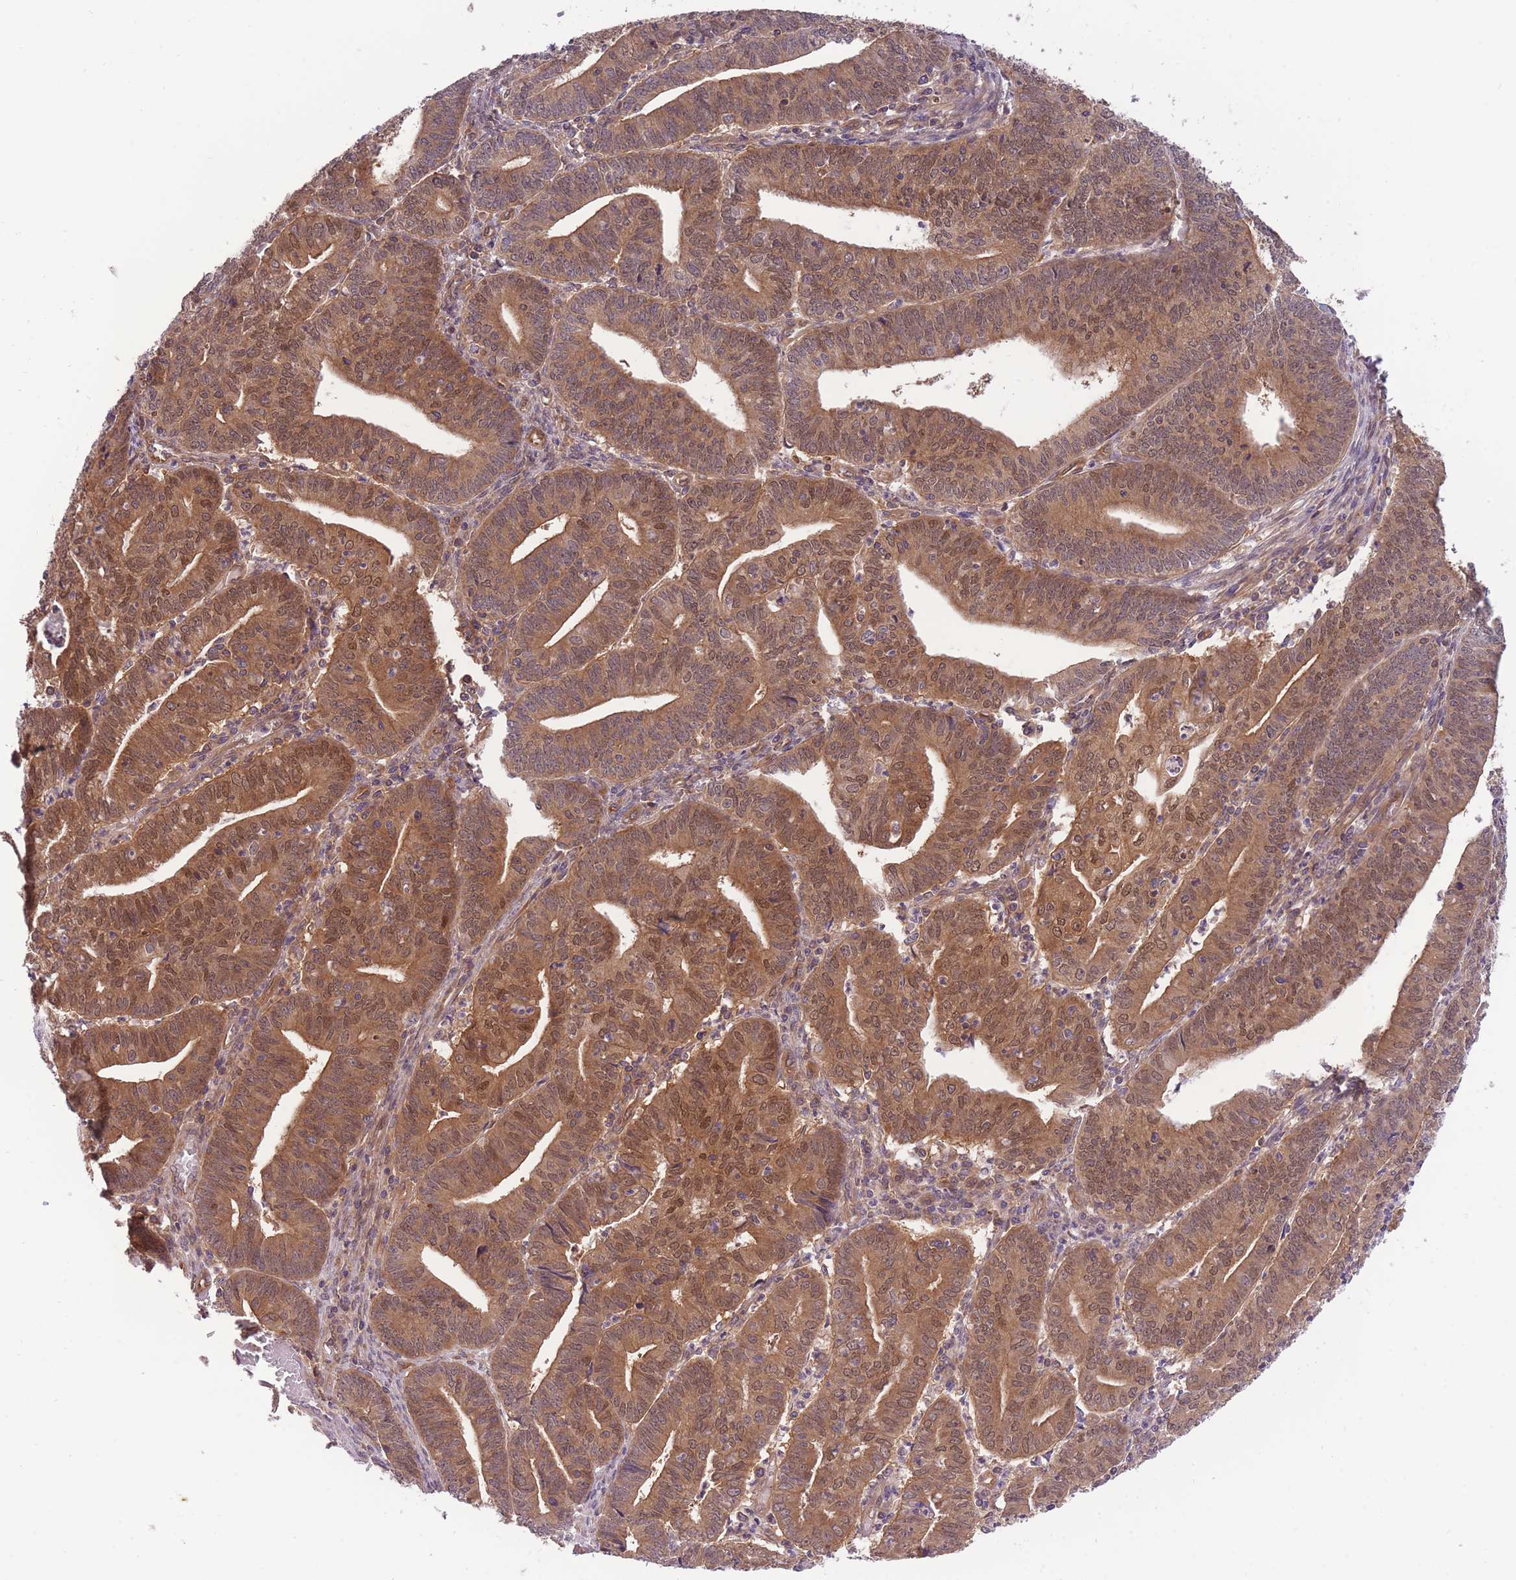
{"staining": {"intensity": "moderate", "quantity": ">75%", "location": "cytoplasmic/membranous,nuclear"}, "tissue": "endometrial cancer", "cell_type": "Tumor cells", "image_type": "cancer", "snomed": [{"axis": "morphology", "description": "Adenocarcinoma, NOS"}, {"axis": "topography", "description": "Endometrium"}], "caption": "Immunohistochemistry (DAB) staining of human endometrial cancer exhibits moderate cytoplasmic/membranous and nuclear protein staining in approximately >75% of tumor cells.", "gene": "PREP", "patient": {"sex": "female", "age": 60}}